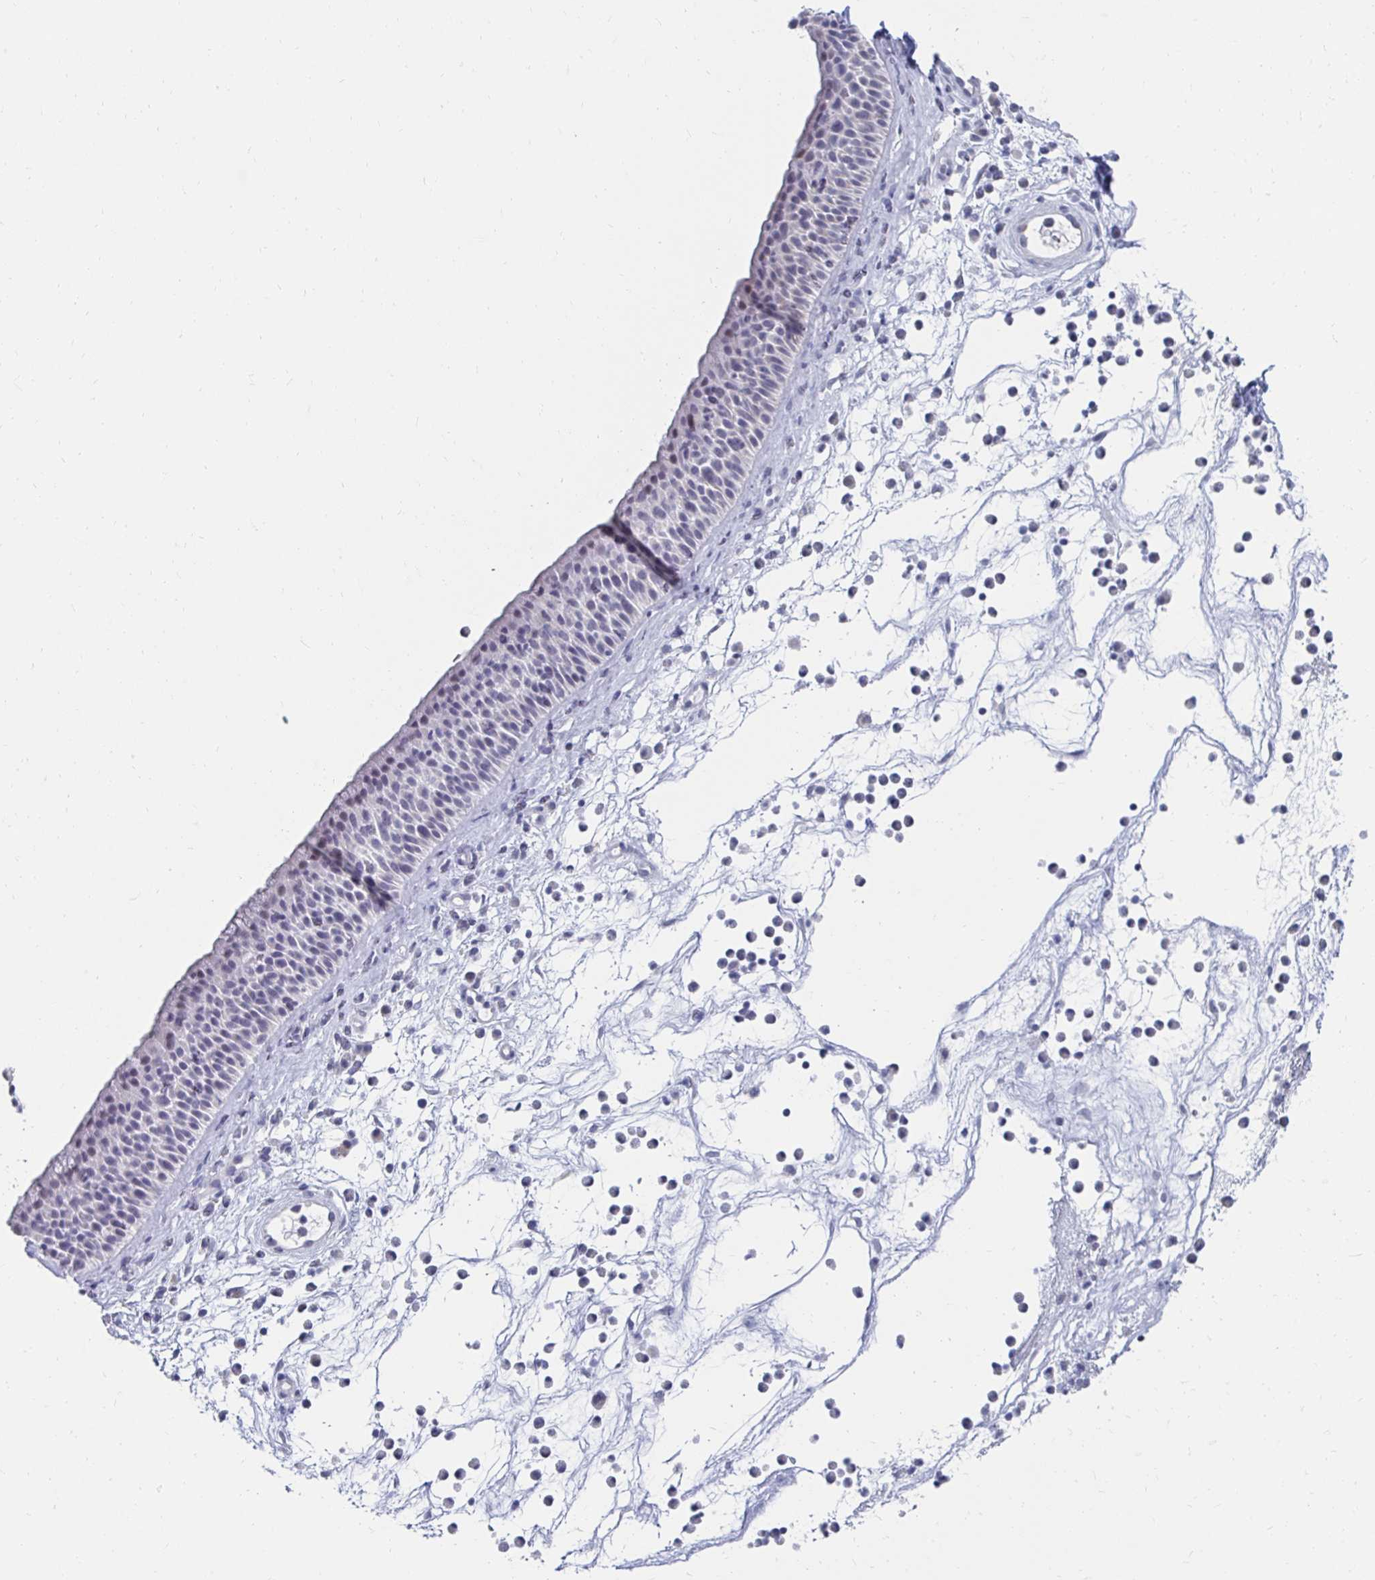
{"staining": {"intensity": "negative", "quantity": "none", "location": "none"}, "tissue": "nasopharynx", "cell_type": "Respiratory epithelial cells", "image_type": "normal", "snomed": [{"axis": "morphology", "description": "Normal tissue, NOS"}, {"axis": "topography", "description": "Nasopharynx"}], "caption": "This is an IHC image of unremarkable nasopharynx. There is no staining in respiratory epithelial cells.", "gene": "NOCT", "patient": {"sex": "male", "age": 56}}